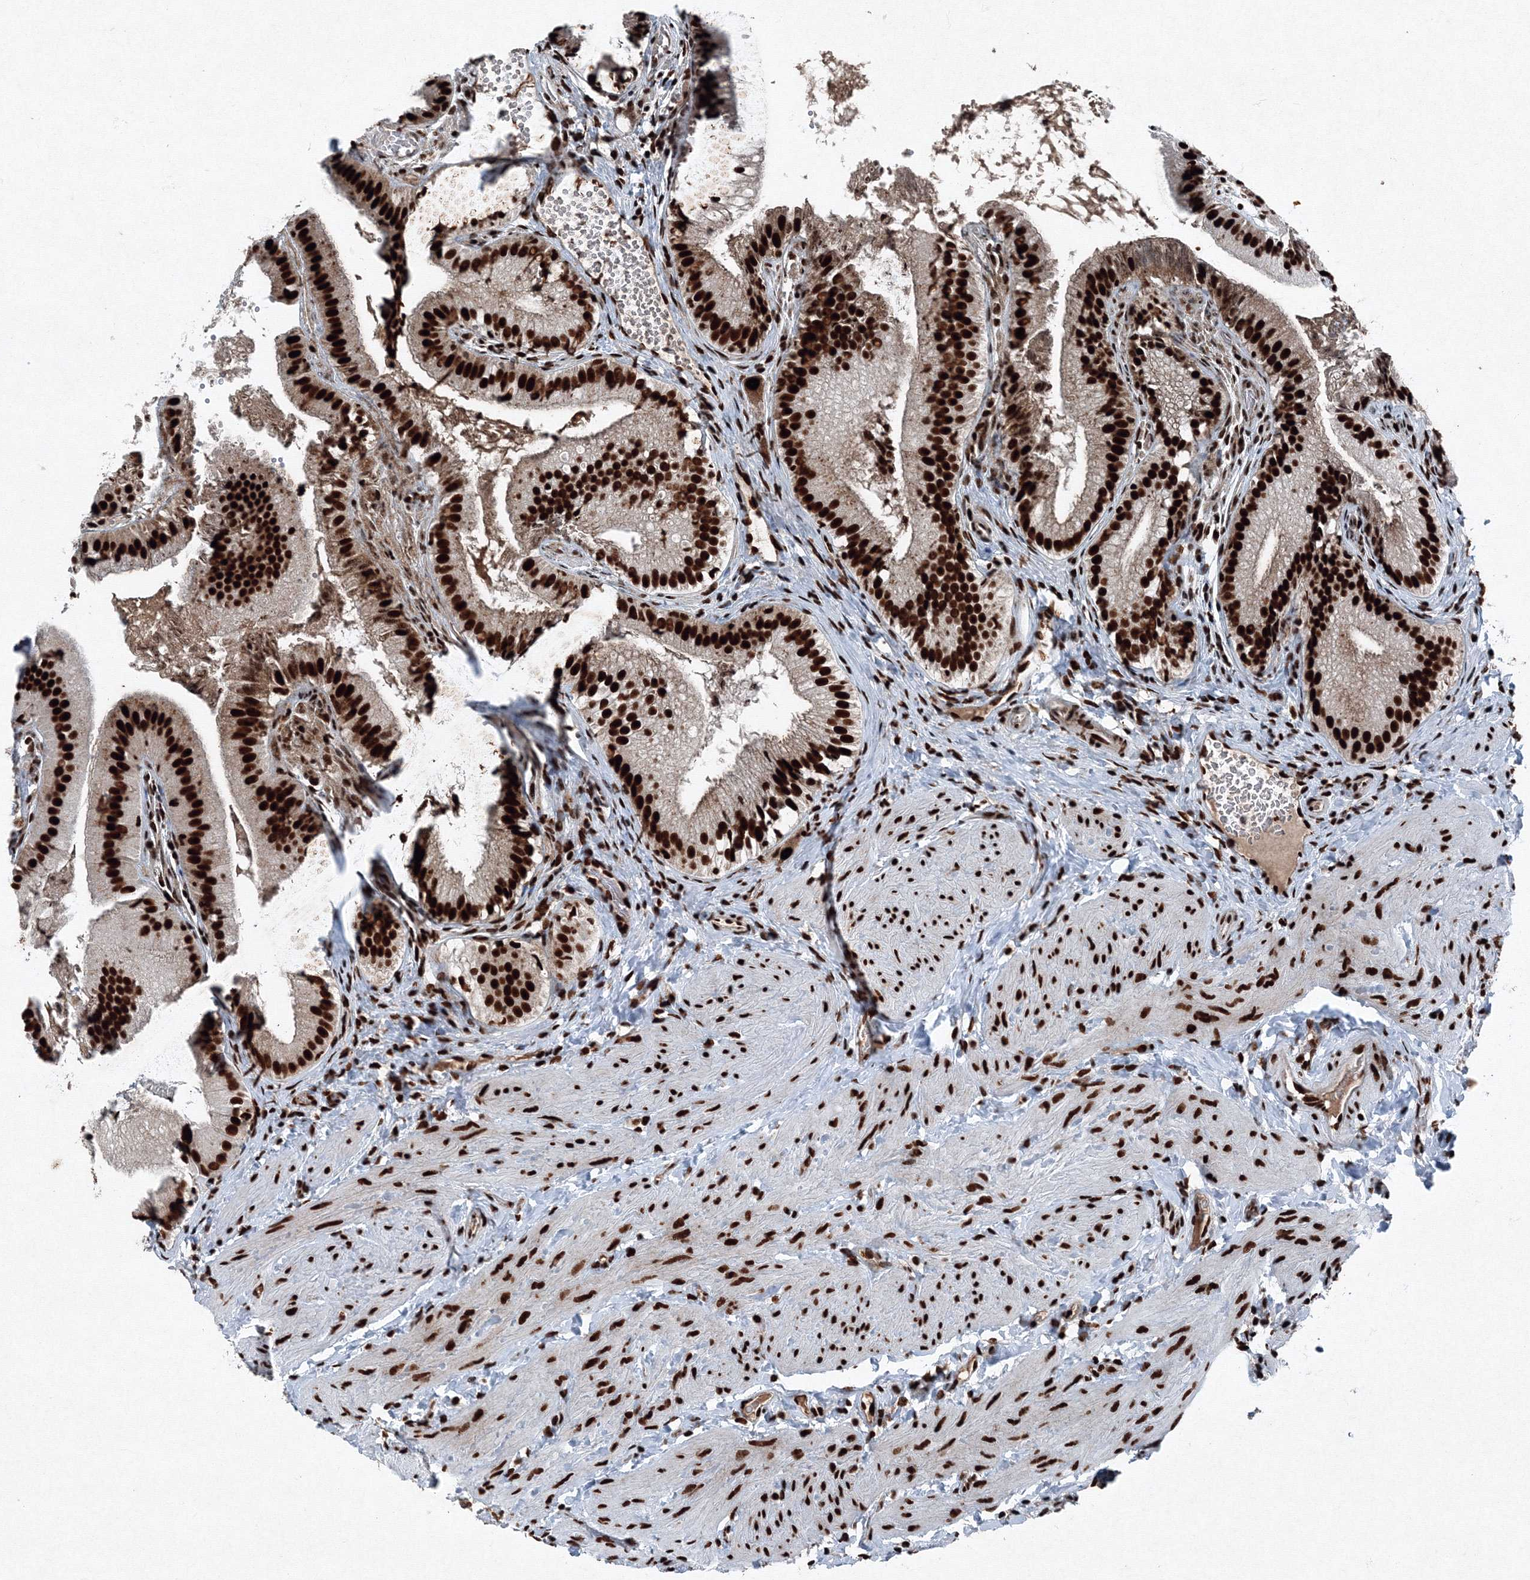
{"staining": {"intensity": "strong", "quantity": ">75%", "location": "nuclear"}, "tissue": "gallbladder", "cell_type": "Glandular cells", "image_type": "normal", "snomed": [{"axis": "morphology", "description": "Normal tissue, NOS"}, {"axis": "topography", "description": "Gallbladder"}], "caption": "DAB immunohistochemical staining of unremarkable human gallbladder displays strong nuclear protein staining in approximately >75% of glandular cells. Using DAB (3,3'-diaminobenzidine) (brown) and hematoxylin (blue) stains, captured at high magnification using brightfield microscopy.", "gene": "SNRPC", "patient": {"sex": "female", "age": 30}}